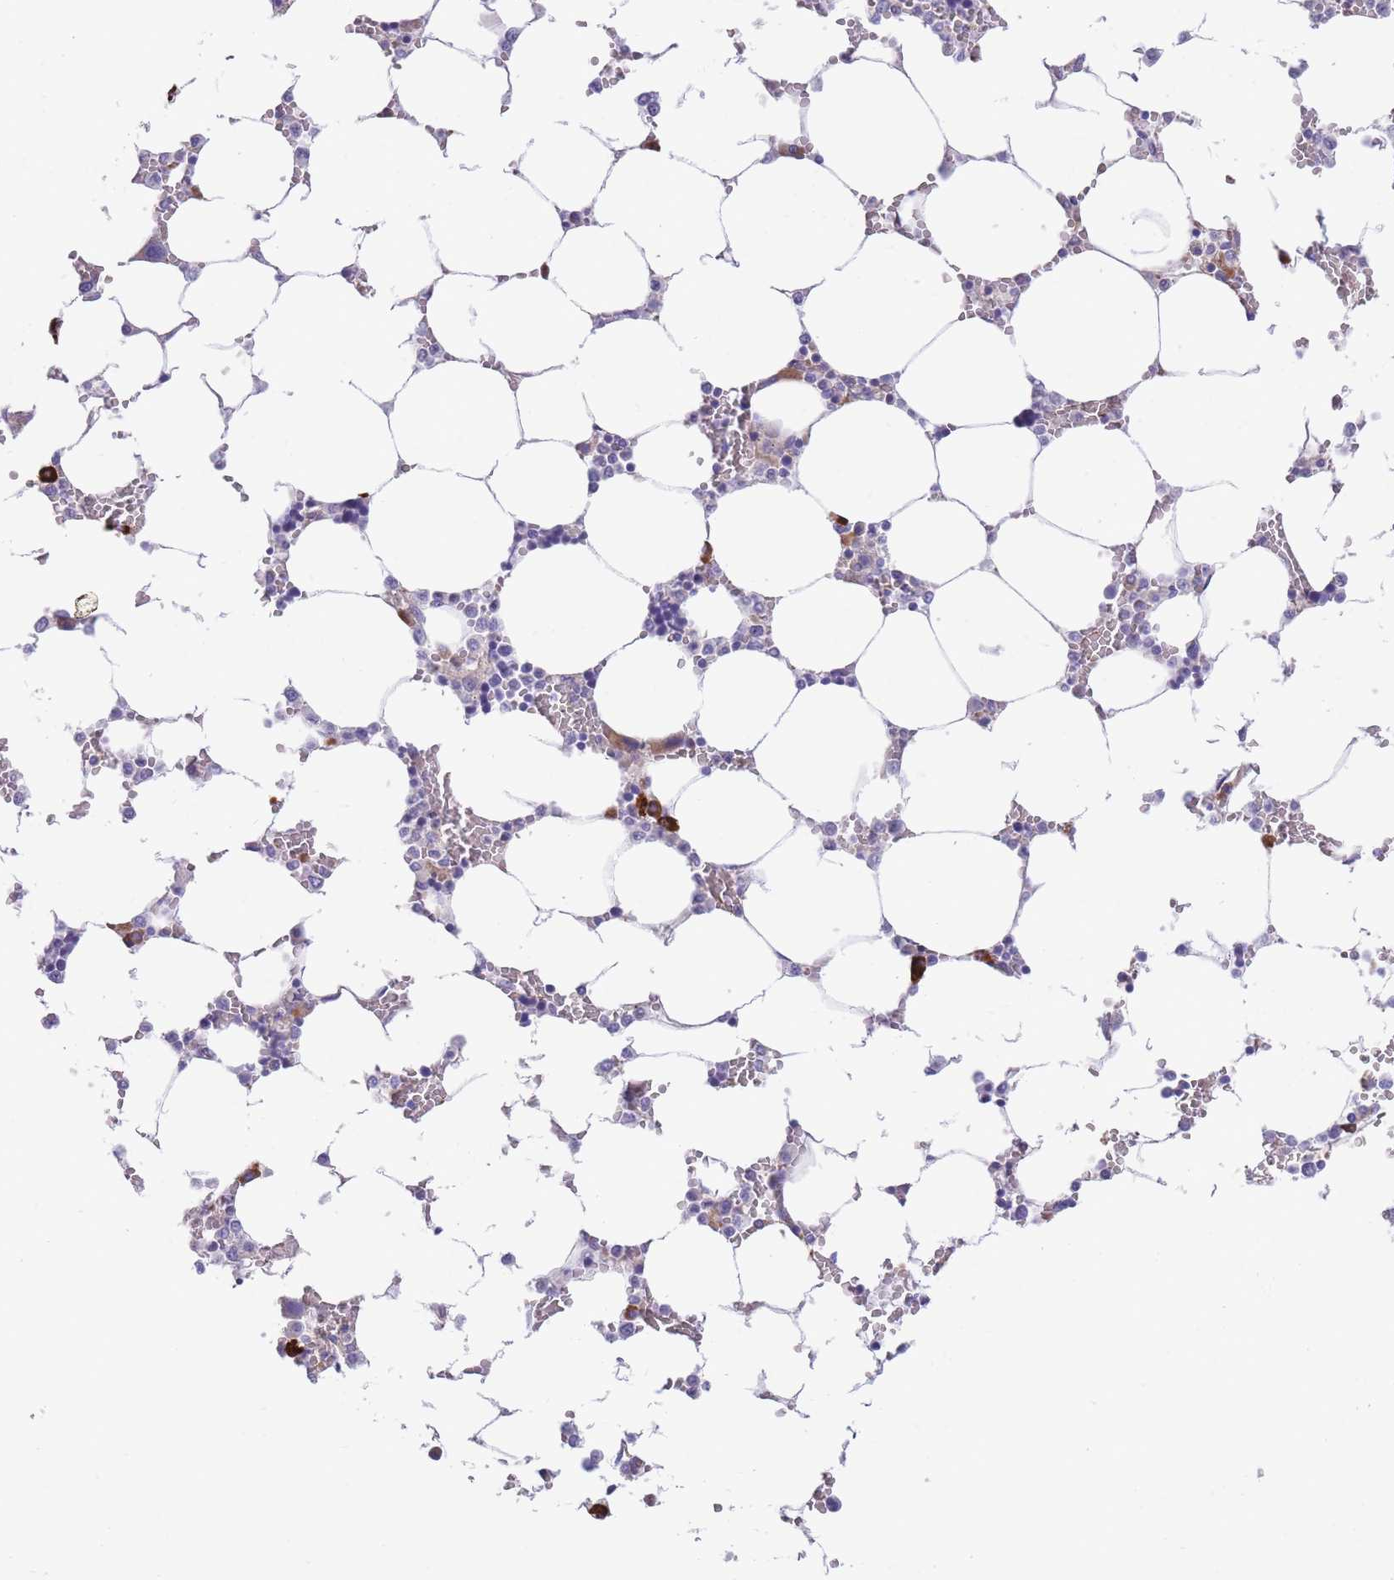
{"staining": {"intensity": "moderate", "quantity": "<25%", "location": "cytoplasmic/membranous"}, "tissue": "bone marrow", "cell_type": "Hematopoietic cells", "image_type": "normal", "snomed": [{"axis": "morphology", "description": "Normal tissue, NOS"}, {"axis": "topography", "description": "Bone marrow"}], "caption": "Immunohistochemistry (IHC) micrograph of normal bone marrow: bone marrow stained using IHC exhibits low levels of moderate protein expression localized specifically in the cytoplasmic/membranous of hematopoietic cells, appearing as a cytoplasmic/membranous brown color.", "gene": "DET1", "patient": {"sex": "male", "age": 64}}